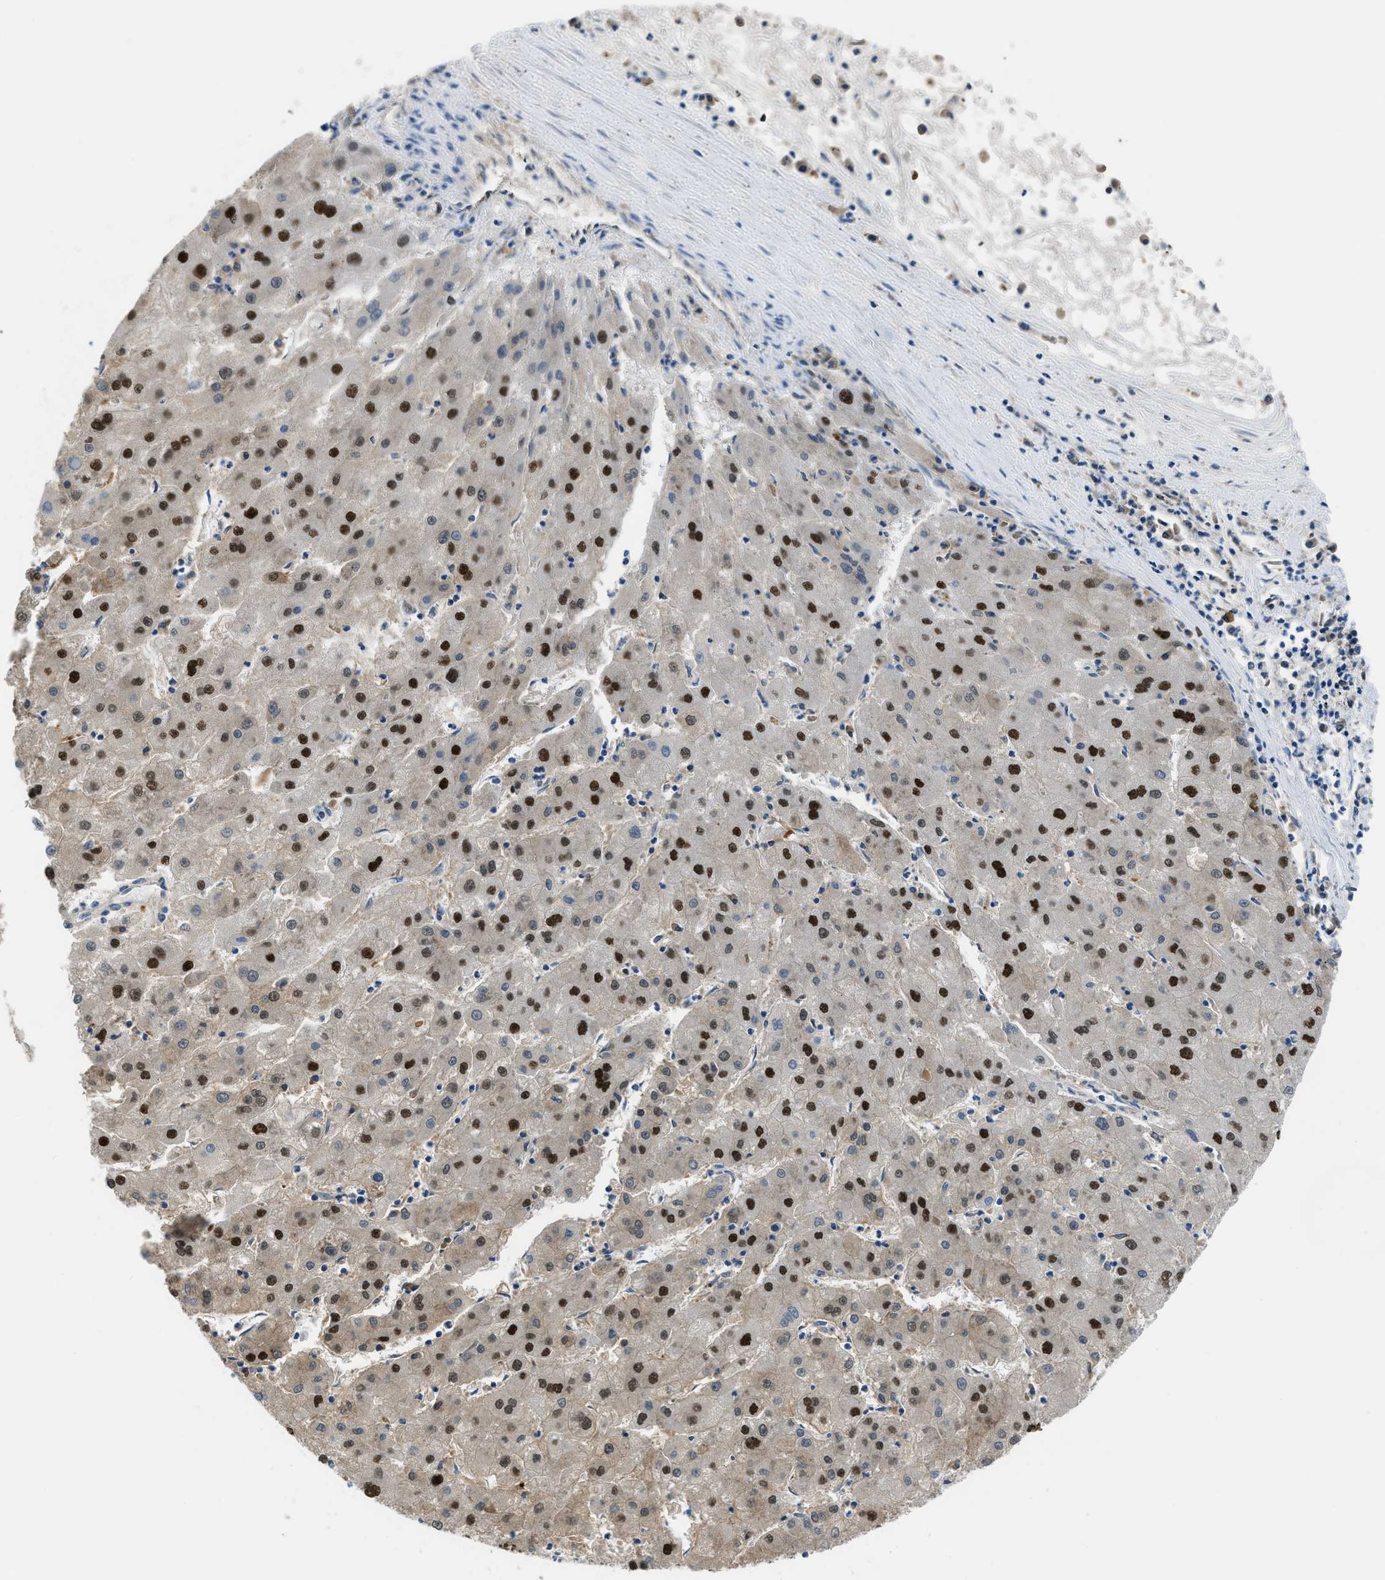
{"staining": {"intensity": "strong", "quantity": "<25%", "location": "nuclear"}, "tissue": "liver cancer", "cell_type": "Tumor cells", "image_type": "cancer", "snomed": [{"axis": "morphology", "description": "Carcinoma, Hepatocellular, NOS"}, {"axis": "topography", "description": "Liver"}], "caption": "The image displays immunohistochemical staining of hepatocellular carcinoma (liver). There is strong nuclear staining is identified in about <25% of tumor cells.", "gene": "ALX1", "patient": {"sex": "male", "age": 72}}